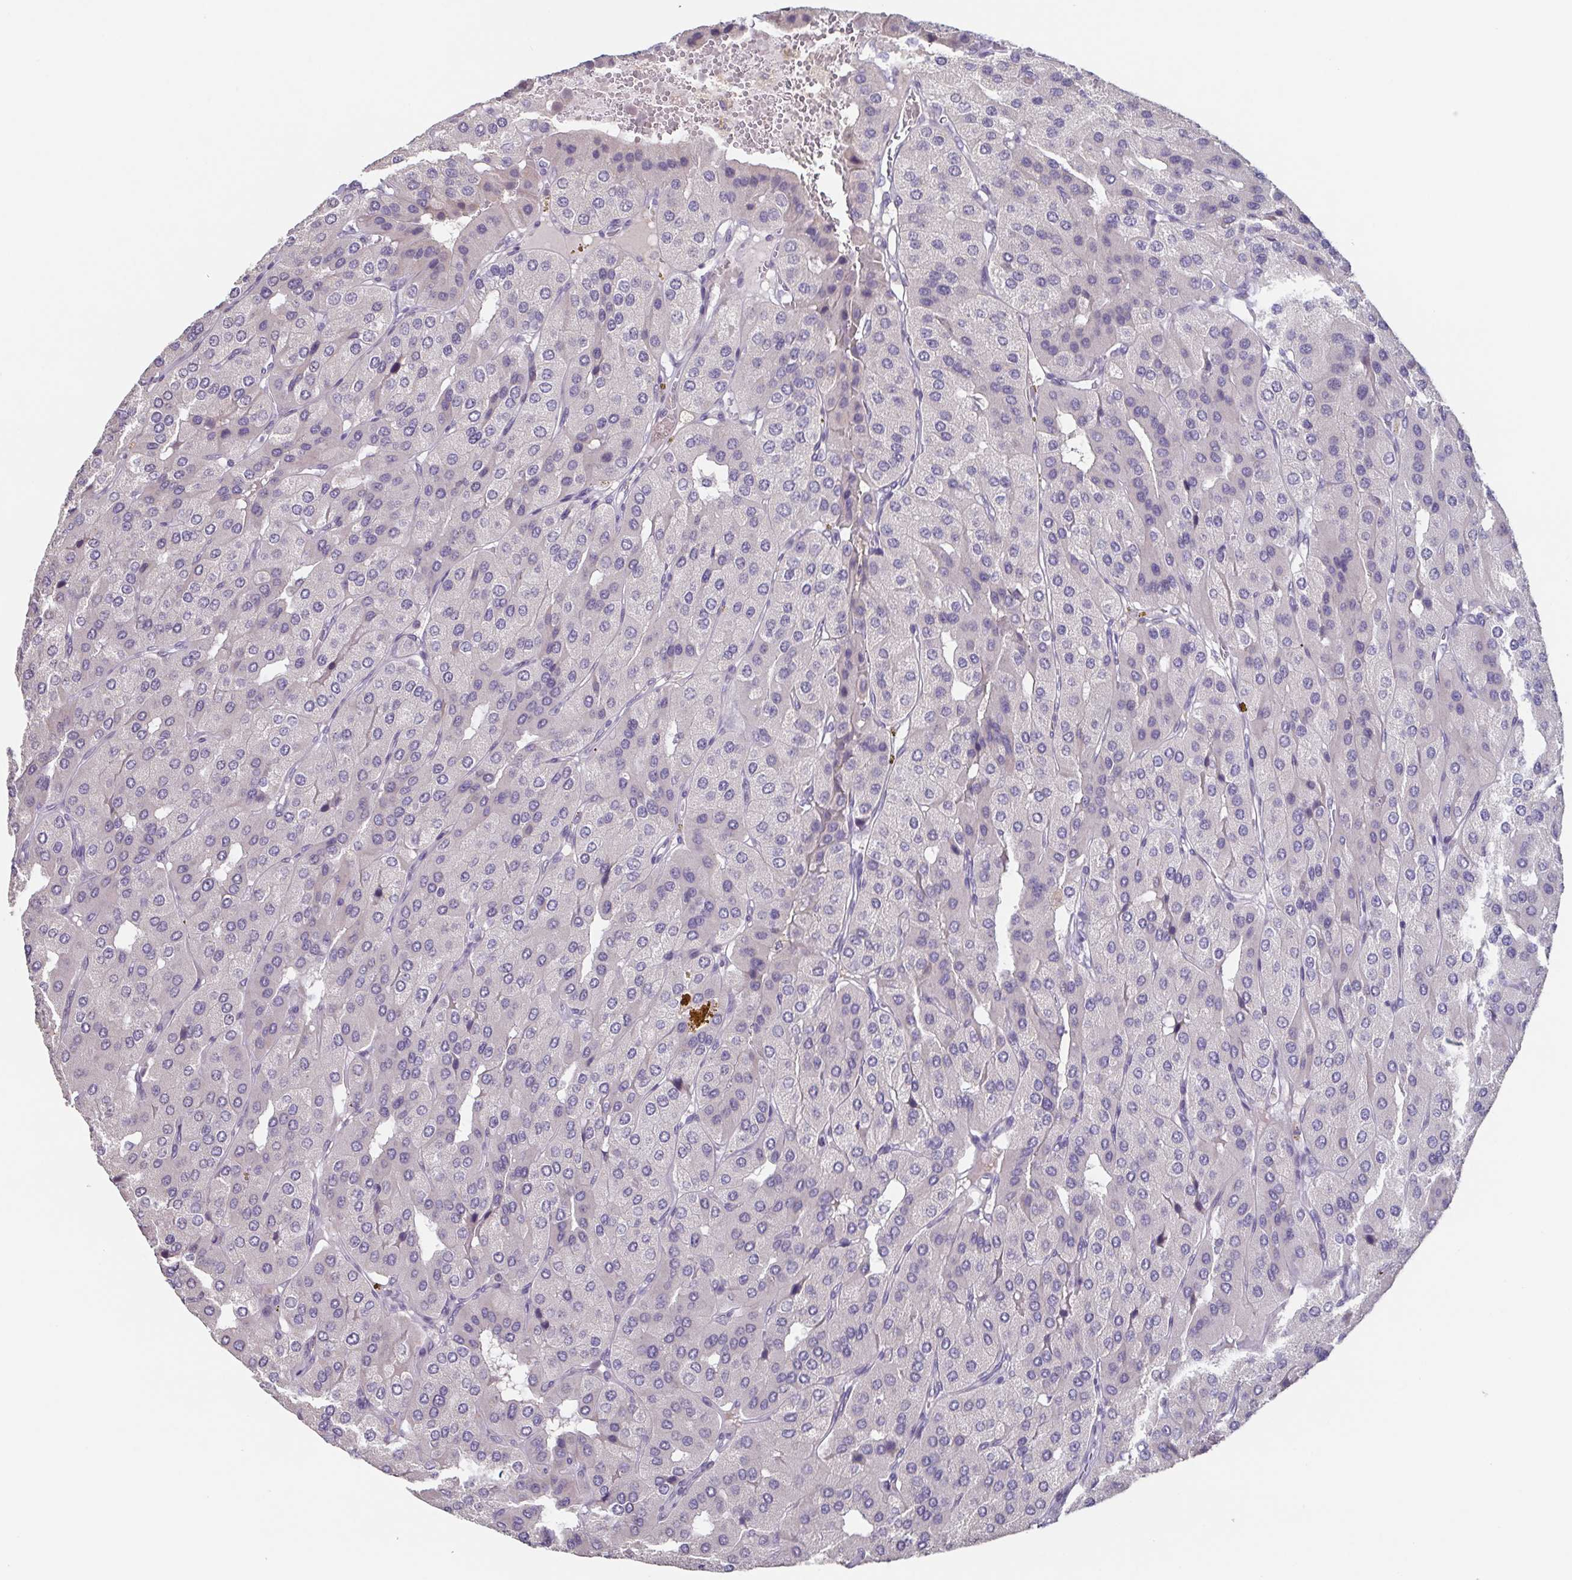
{"staining": {"intensity": "negative", "quantity": "none", "location": "none"}, "tissue": "parathyroid gland", "cell_type": "Glandular cells", "image_type": "normal", "snomed": [{"axis": "morphology", "description": "Normal tissue, NOS"}, {"axis": "morphology", "description": "Adenoma, NOS"}, {"axis": "topography", "description": "Parathyroid gland"}], "caption": "A histopathology image of parathyroid gland stained for a protein demonstrates no brown staining in glandular cells.", "gene": "GHRL", "patient": {"sex": "female", "age": 86}}